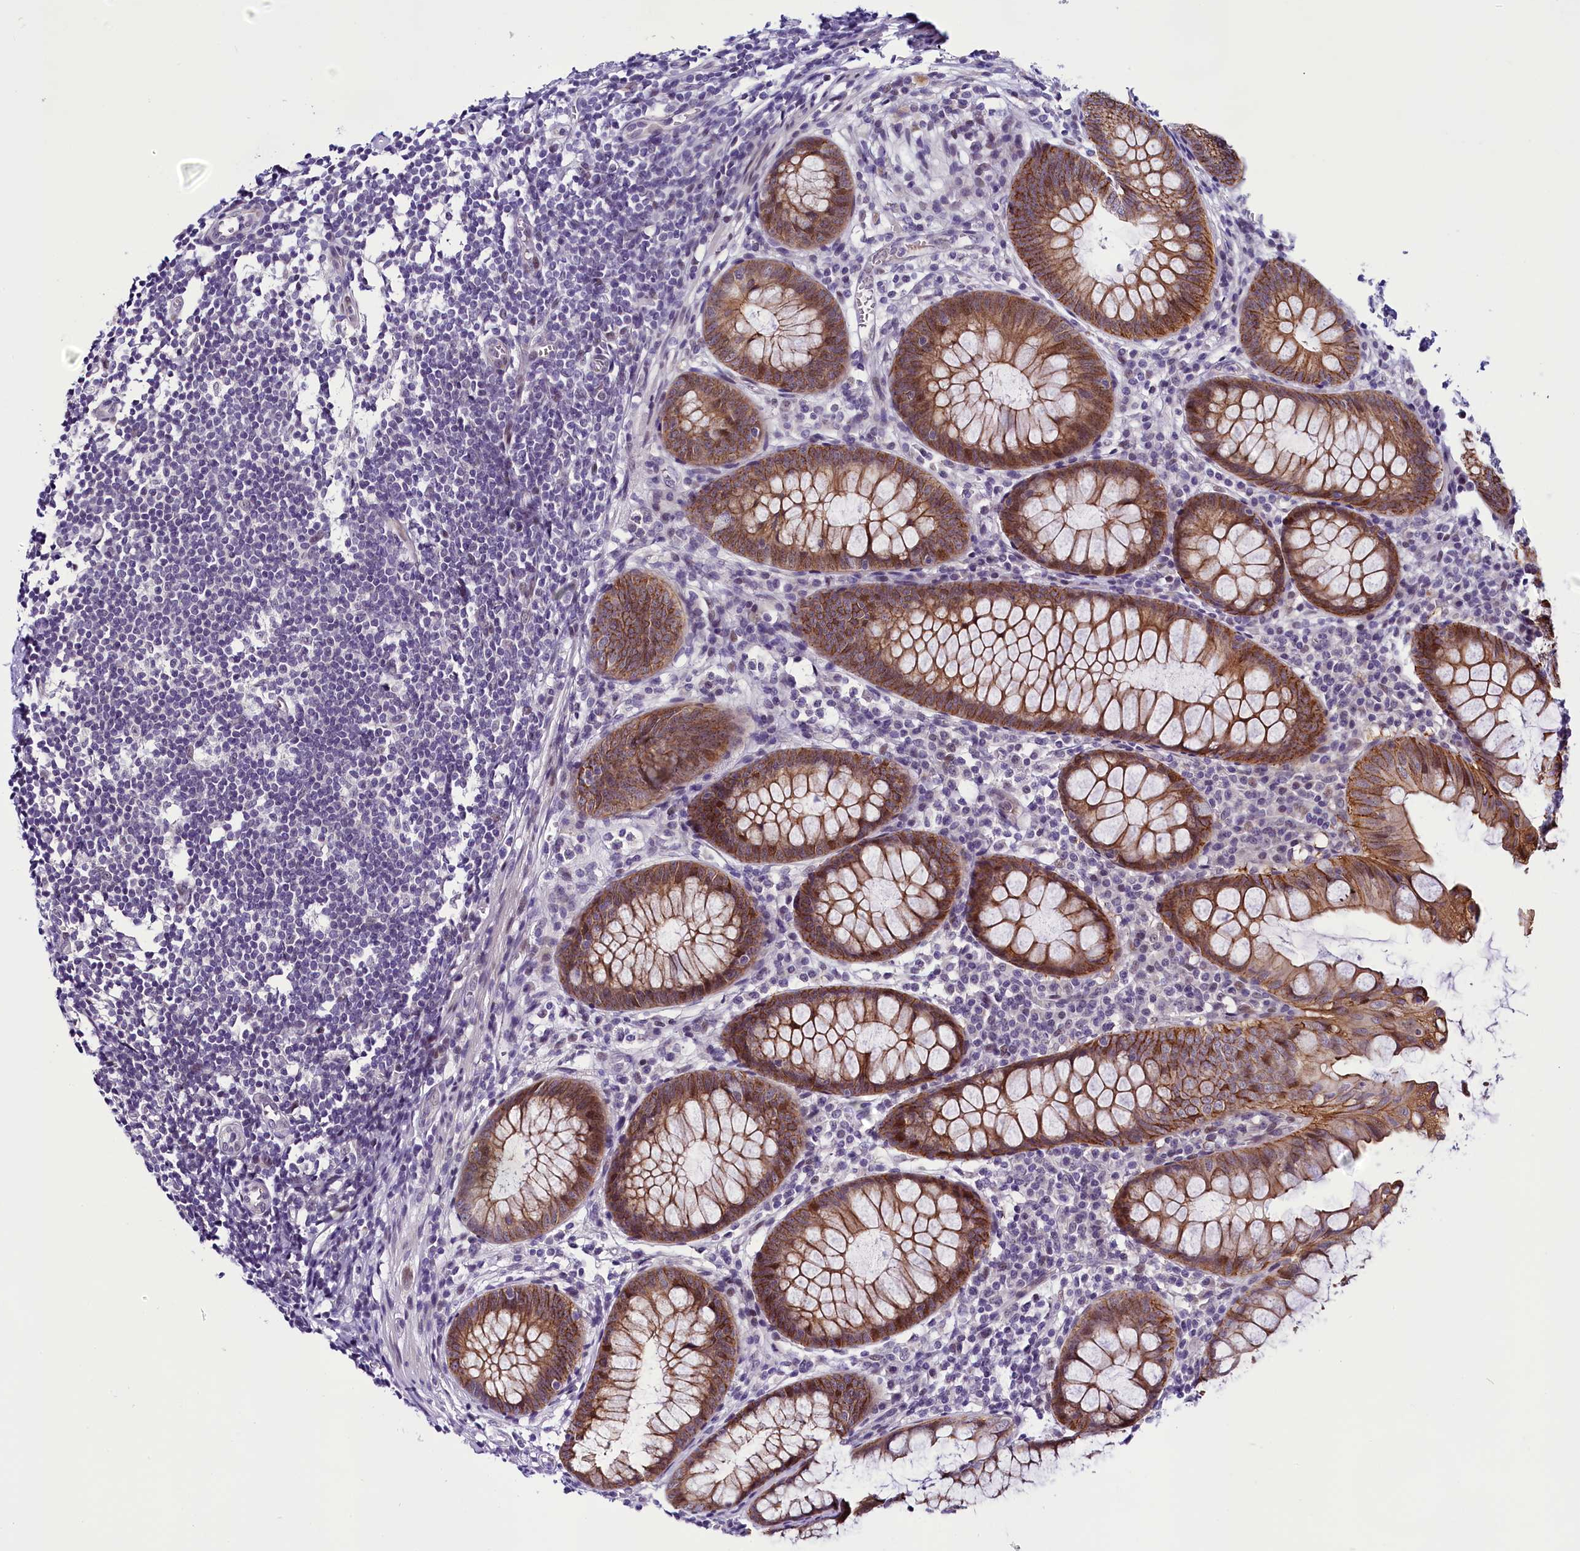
{"staining": {"intensity": "moderate", "quantity": ">75%", "location": "cytoplasmic/membranous"}, "tissue": "appendix", "cell_type": "Glandular cells", "image_type": "normal", "snomed": [{"axis": "morphology", "description": "Normal tissue, NOS"}, {"axis": "topography", "description": "Appendix"}], "caption": "A brown stain highlights moderate cytoplasmic/membranous positivity of a protein in glandular cells of normal appendix.", "gene": "CCDC106", "patient": {"sex": "female", "age": 51}}